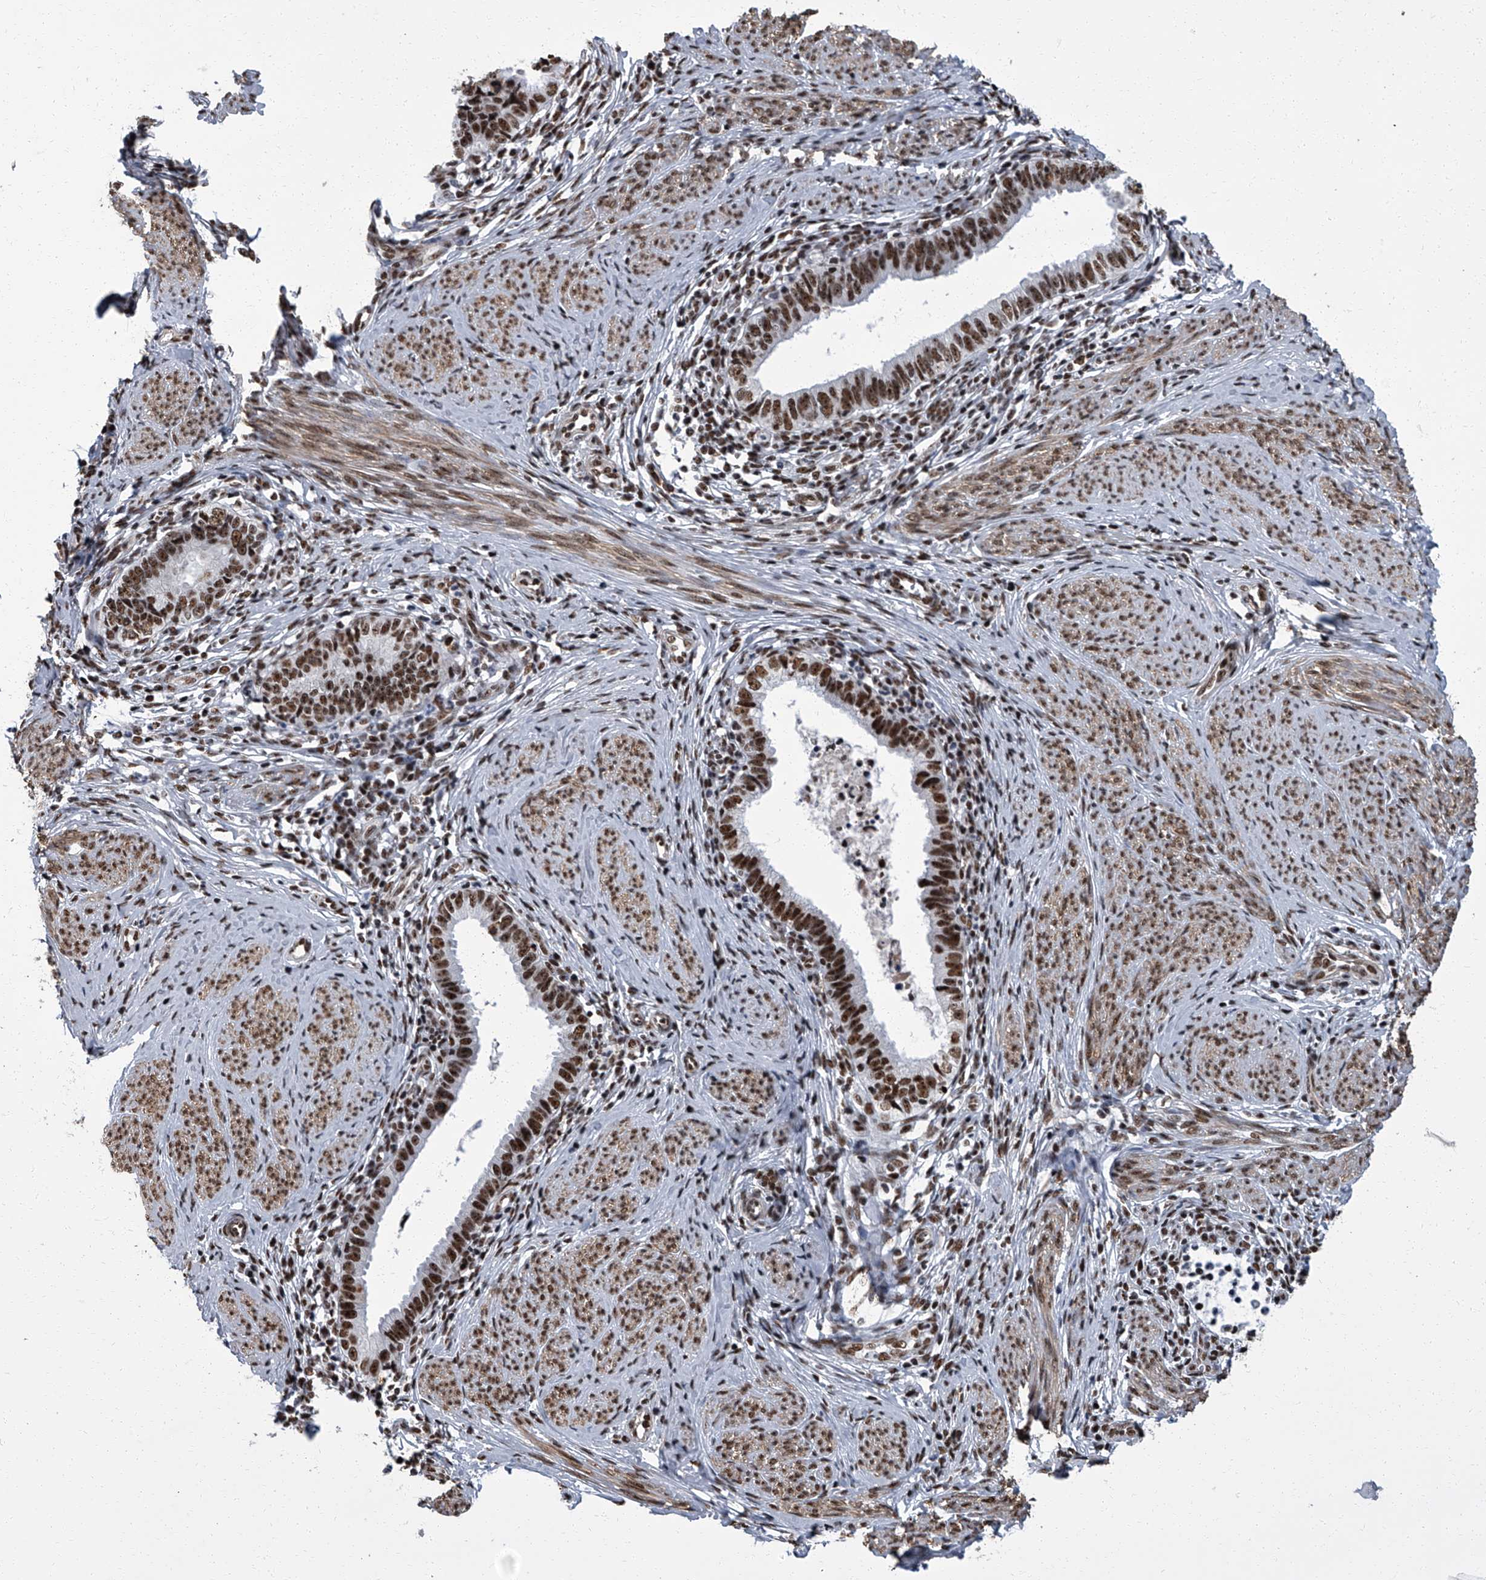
{"staining": {"intensity": "strong", "quantity": ">75%", "location": "nuclear"}, "tissue": "cervical cancer", "cell_type": "Tumor cells", "image_type": "cancer", "snomed": [{"axis": "morphology", "description": "Adenocarcinoma, NOS"}, {"axis": "topography", "description": "Cervix"}], "caption": "Human cervical cancer stained for a protein (brown) displays strong nuclear positive staining in approximately >75% of tumor cells.", "gene": "ZNF518B", "patient": {"sex": "female", "age": 36}}